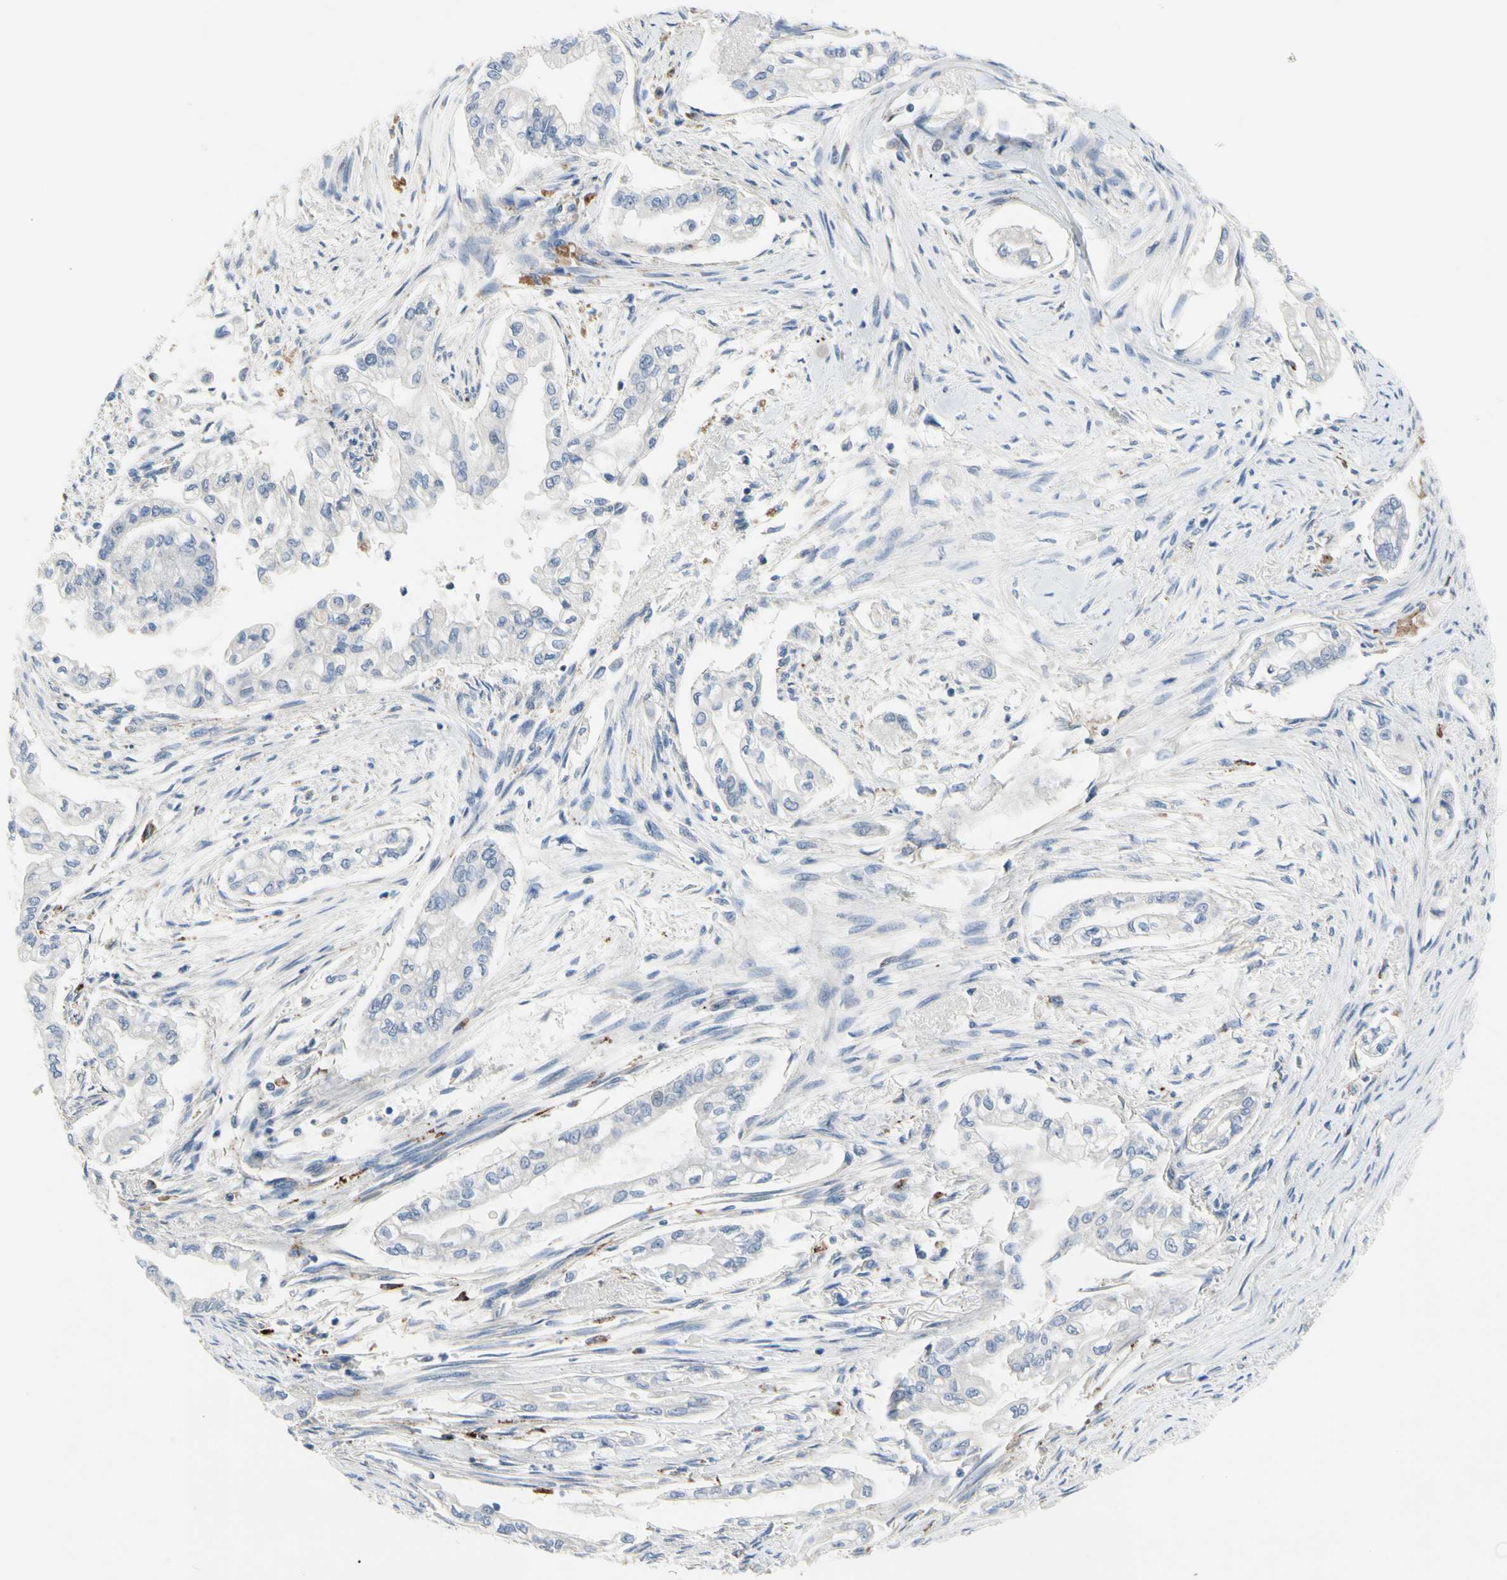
{"staining": {"intensity": "negative", "quantity": "none", "location": "none"}, "tissue": "pancreatic cancer", "cell_type": "Tumor cells", "image_type": "cancer", "snomed": [{"axis": "morphology", "description": "Normal tissue, NOS"}, {"axis": "topography", "description": "Pancreas"}], "caption": "Tumor cells show no significant protein positivity in pancreatic cancer.", "gene": "RETSAT", "patient": {"sex": "male", "age": 42}}